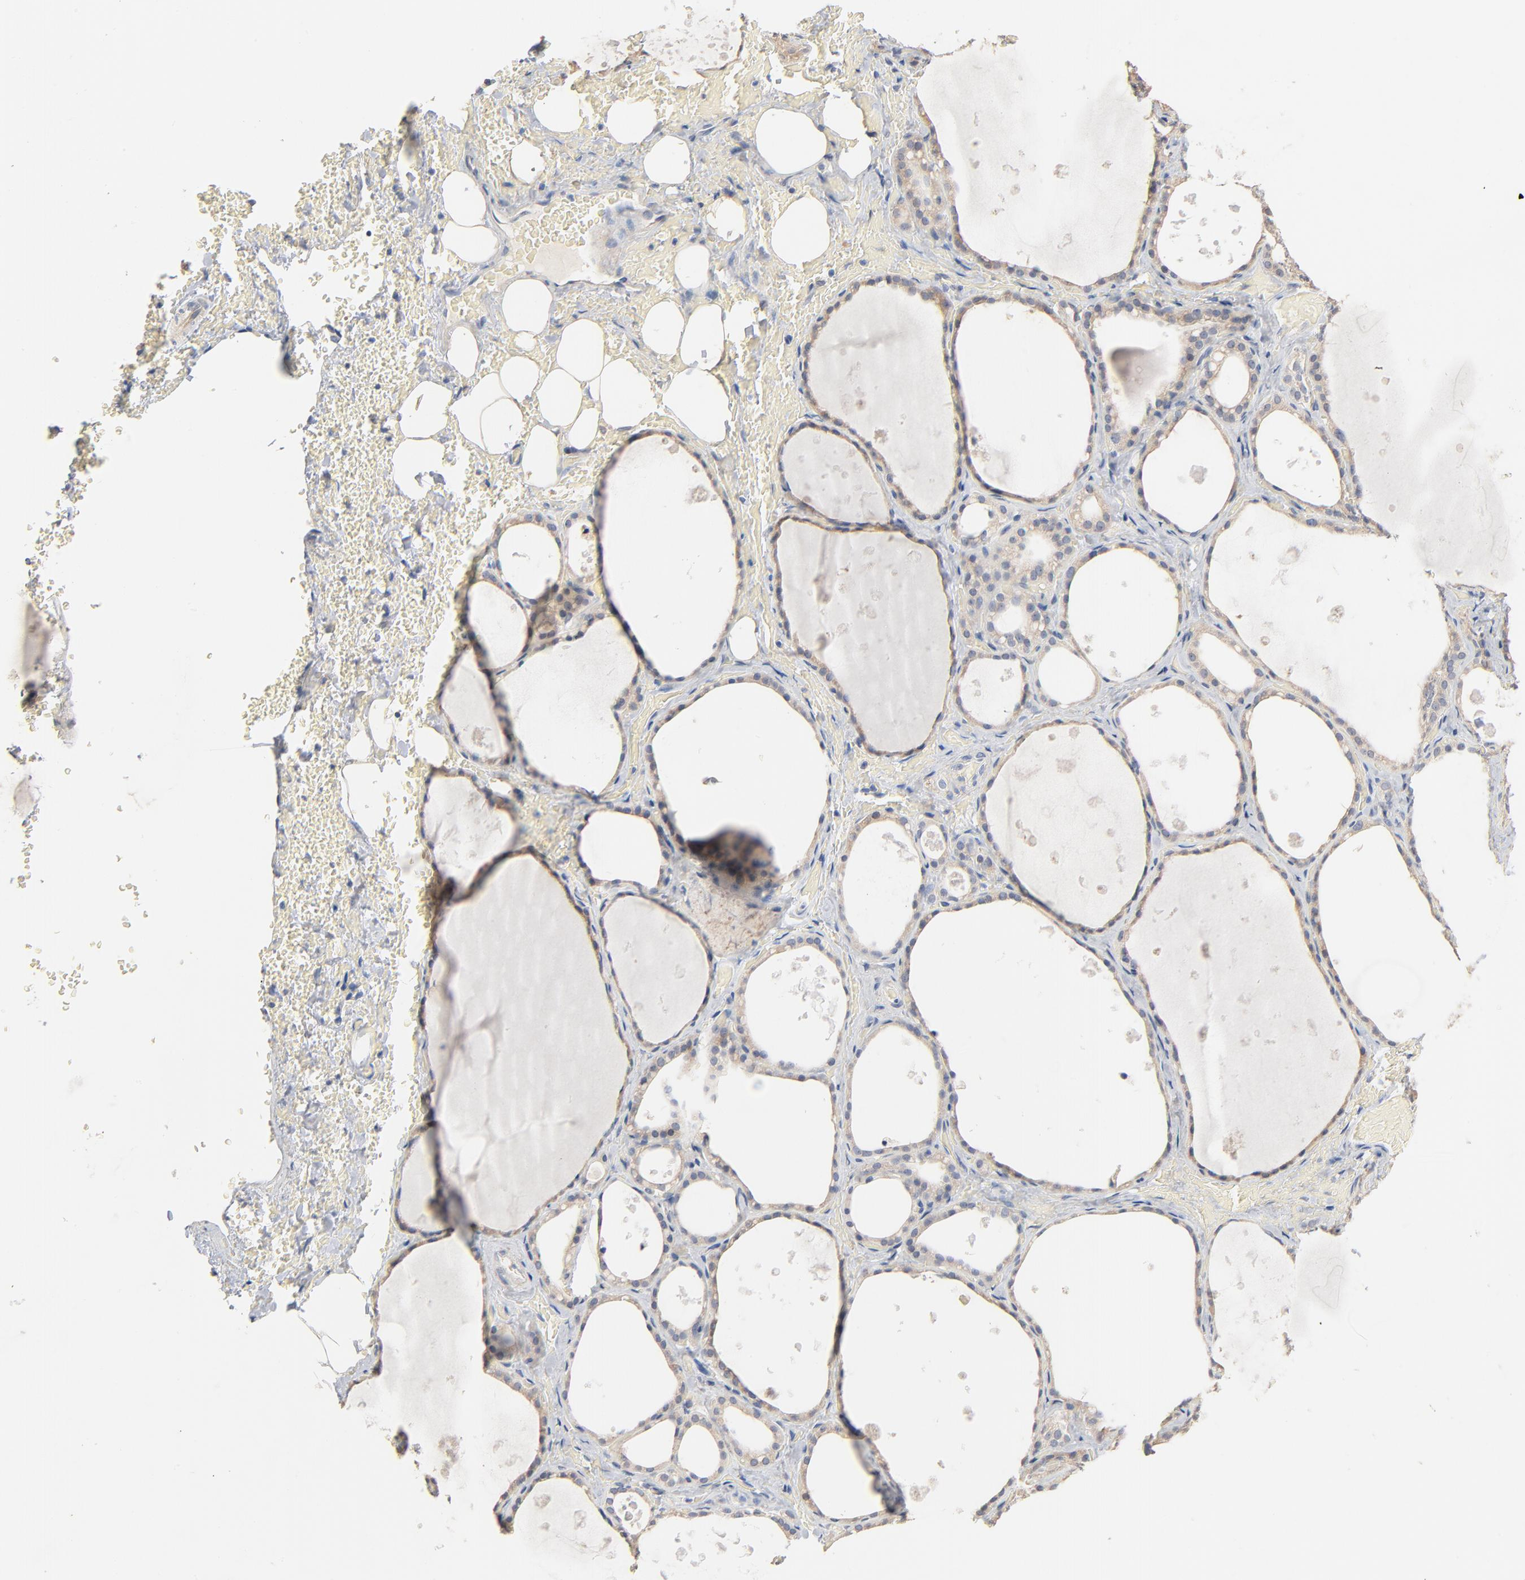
{"staining": {"intensity": "weak", "quantity": ">75%", "location": "cytoplasmic/membranous"}, "tissue": "thyroid gland", "cell_type": "Glandular cells", "image_type": "normal", "snomed": [{"axis": "morphology", "description": "Normal tissue, NOS"}, {"axis": "topography", "description": "Thyroid gland"}], "caption": "Brown immunohistochemical staining in benign thyroid gland reveals weak cytoplasmic/membranous staining in about >75% of glandular cells.", "gene": "ZDHHC8", "patient": {"sex": "male", "age": 61}}